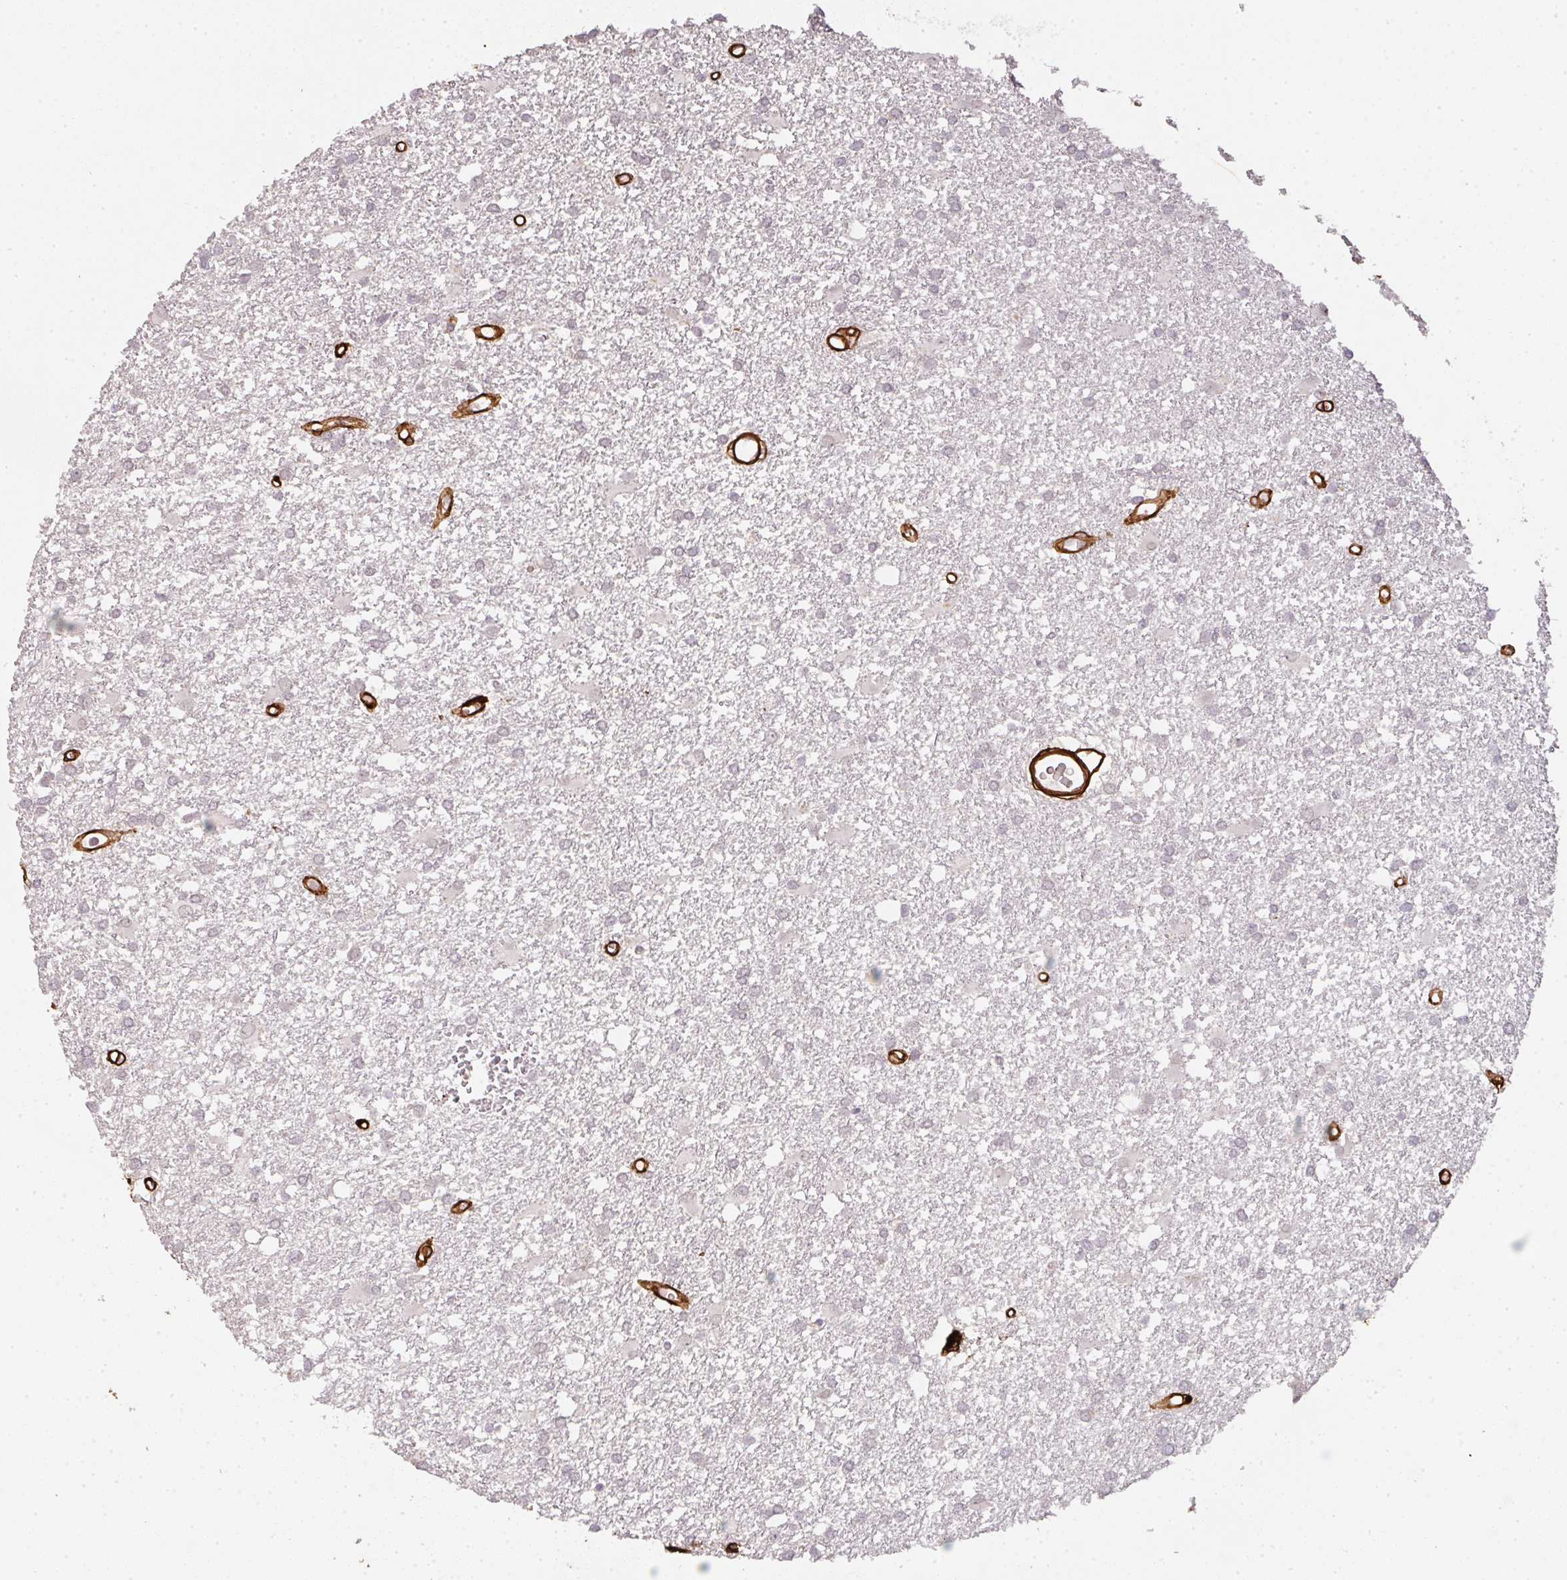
{"staining": {"intensity": "negative", "quantity": "none", "location": "none"}, "tissue": "glioma", "cell_type": "Tumor cells", "image_type": "cancer", "snomed": [{"axis": "morphology", "description": "Glioma, malignant, High grade"}, {"axis": "topography", "description": "Brain"}], "caption": "Micrograph shows no protein positivity in tumor cells of high-grade glioma (malignant) tissue.", "gene": "COL3A1", "patient": {"sex": "male", "age": 48}}